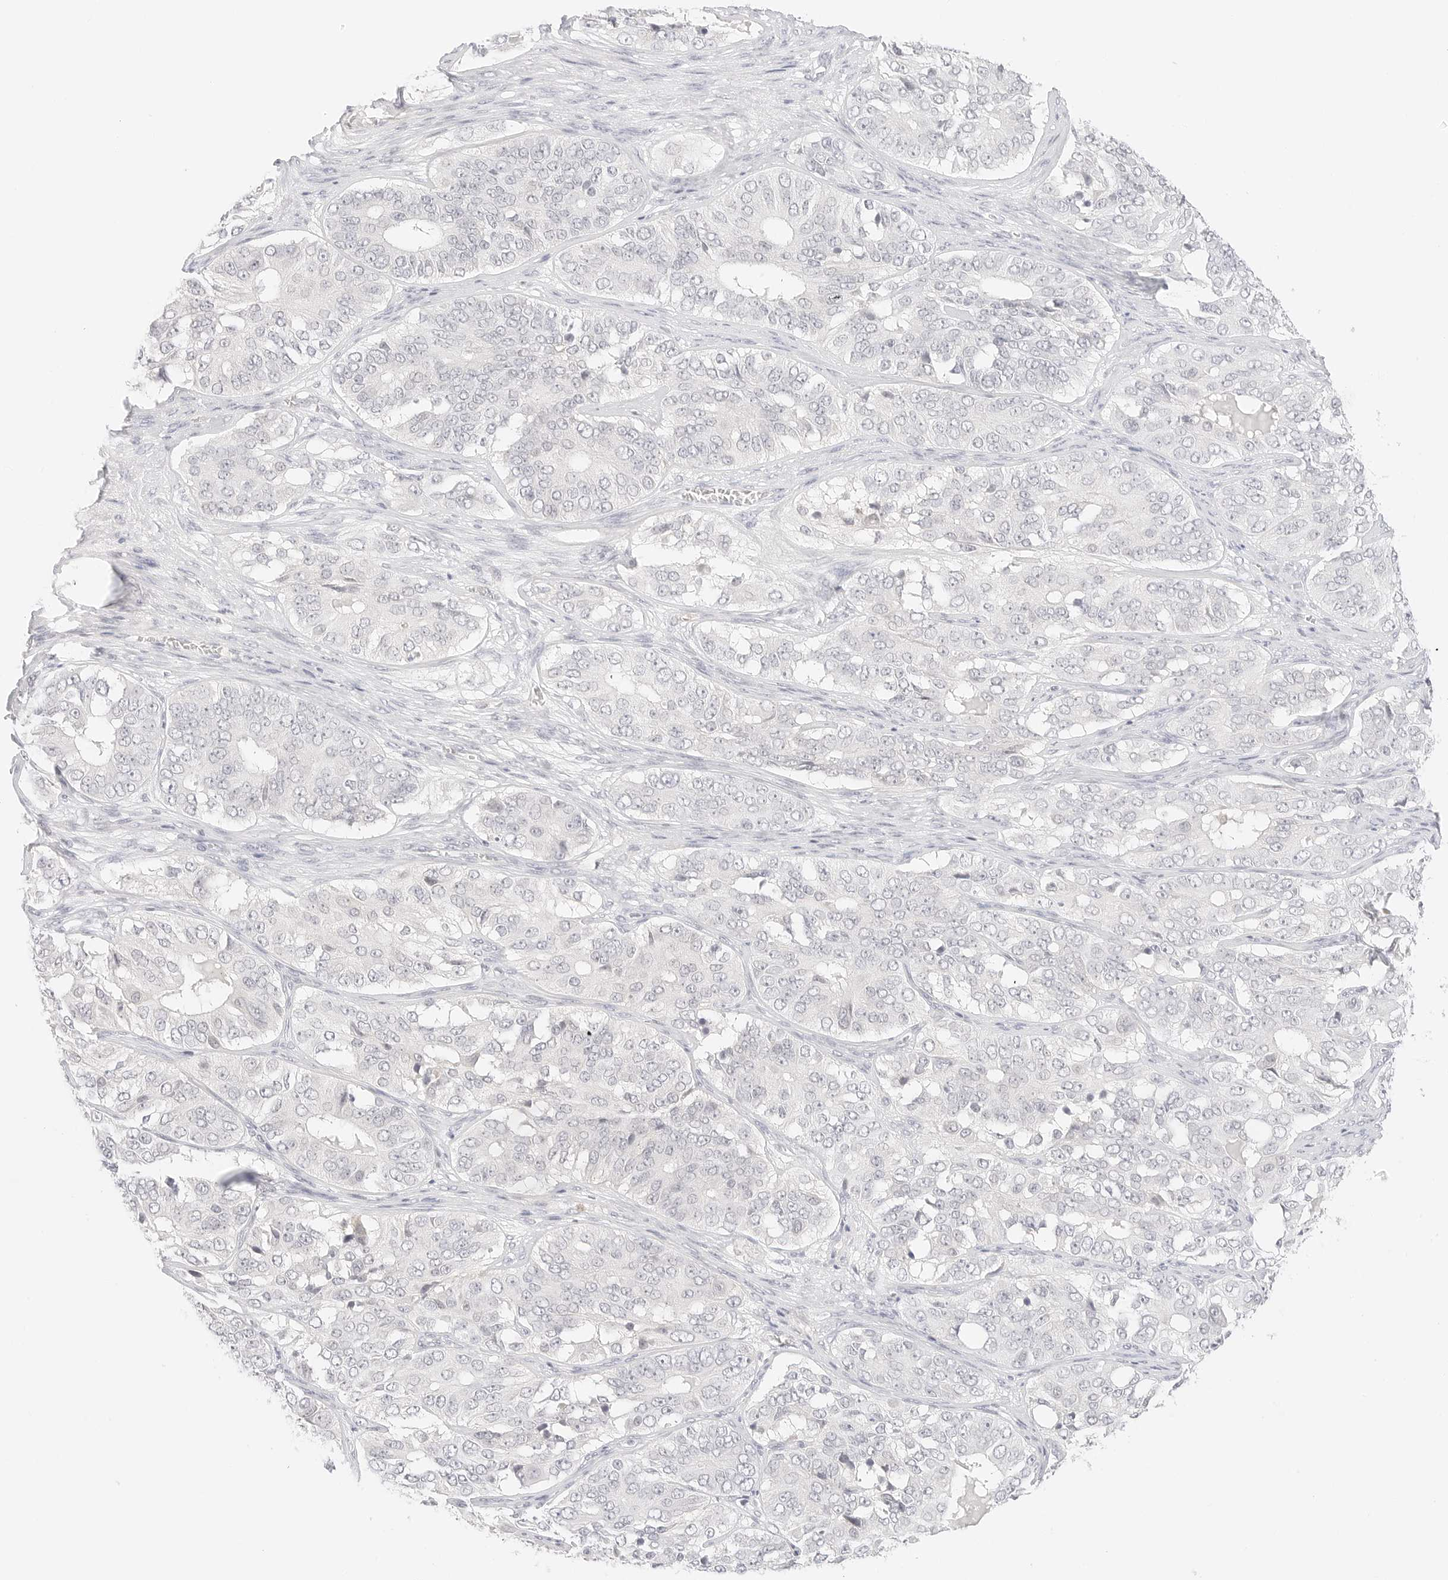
{"staining": {"intensity": "negative", "quantity": "none", "location": "none"}, "tissue": "ovarian cancer", "cell_type": "Tumor cells", "image_type": "cancer", "snomed": [{"axis": "morphology", "description": "Carcinoma, endometroid"}, {"axis": "topography", "description": "Ovary"}], "caption": "Photomicrograph shows no significant protein expression in tumor cells of endometroid carcinoma (ovarian).", "gene": "GNAS", "patient": {"sex": "female", "age": 51}}